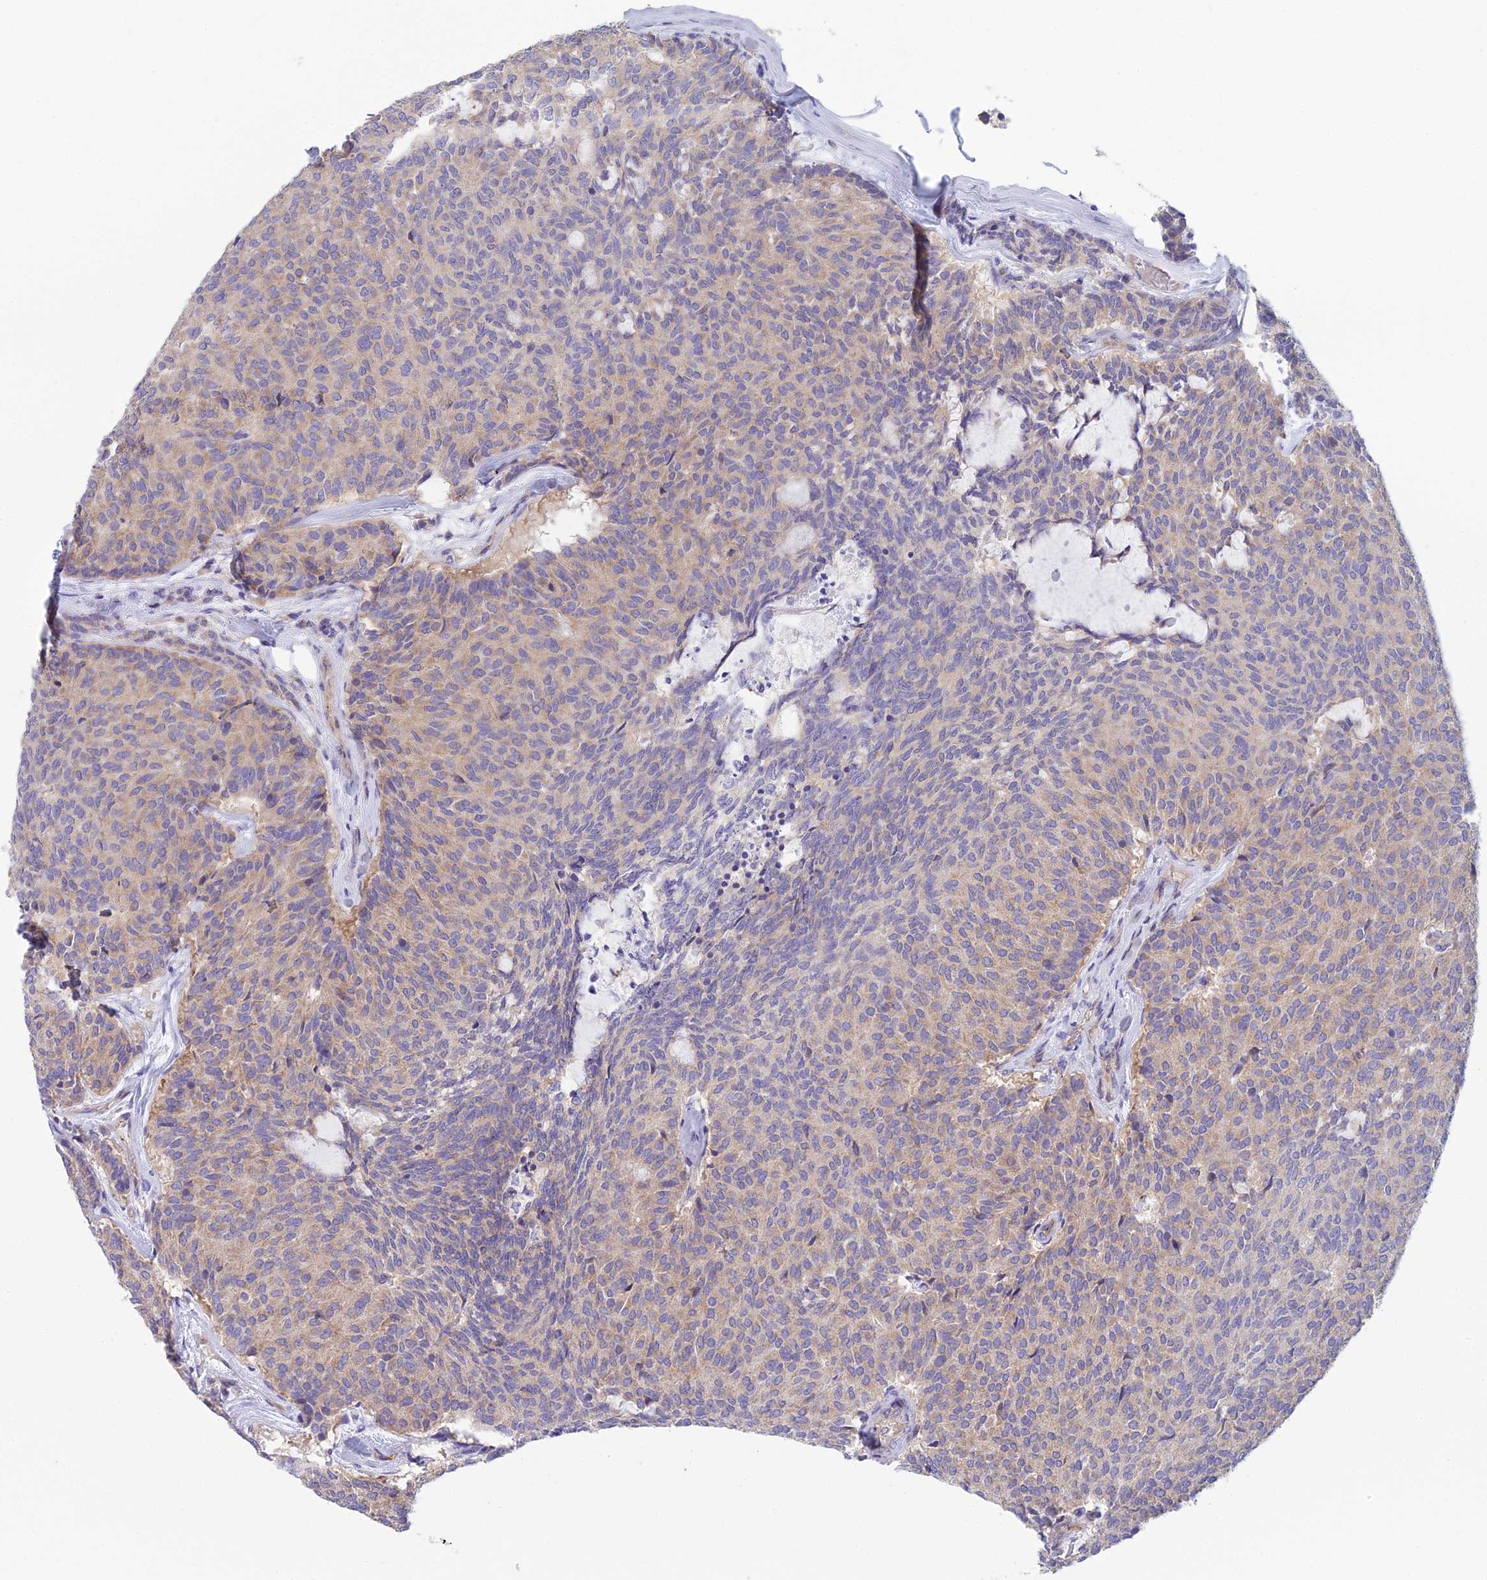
{"staining": {"intensity": "weak", "quantity": "25%-75%", "location": "cytoplasmic/membranous"}, "tissue": "carcinoid", "cell_type": "Tumor cells", "image_type": "cancer", "snomed": [{"axis": "morphology", "description": "Carcinoid, malignant, NOS"}, {"axis": "topography", "description": "Pancreas"}], "caption": "Carcinoid stained for a protein (brown) displays weak cytoplasmic/membranous positive expression in about 25%-75% of tumor cells.", "gene": "ZNF564", "patient": {"sex": "female", "age": 54}}